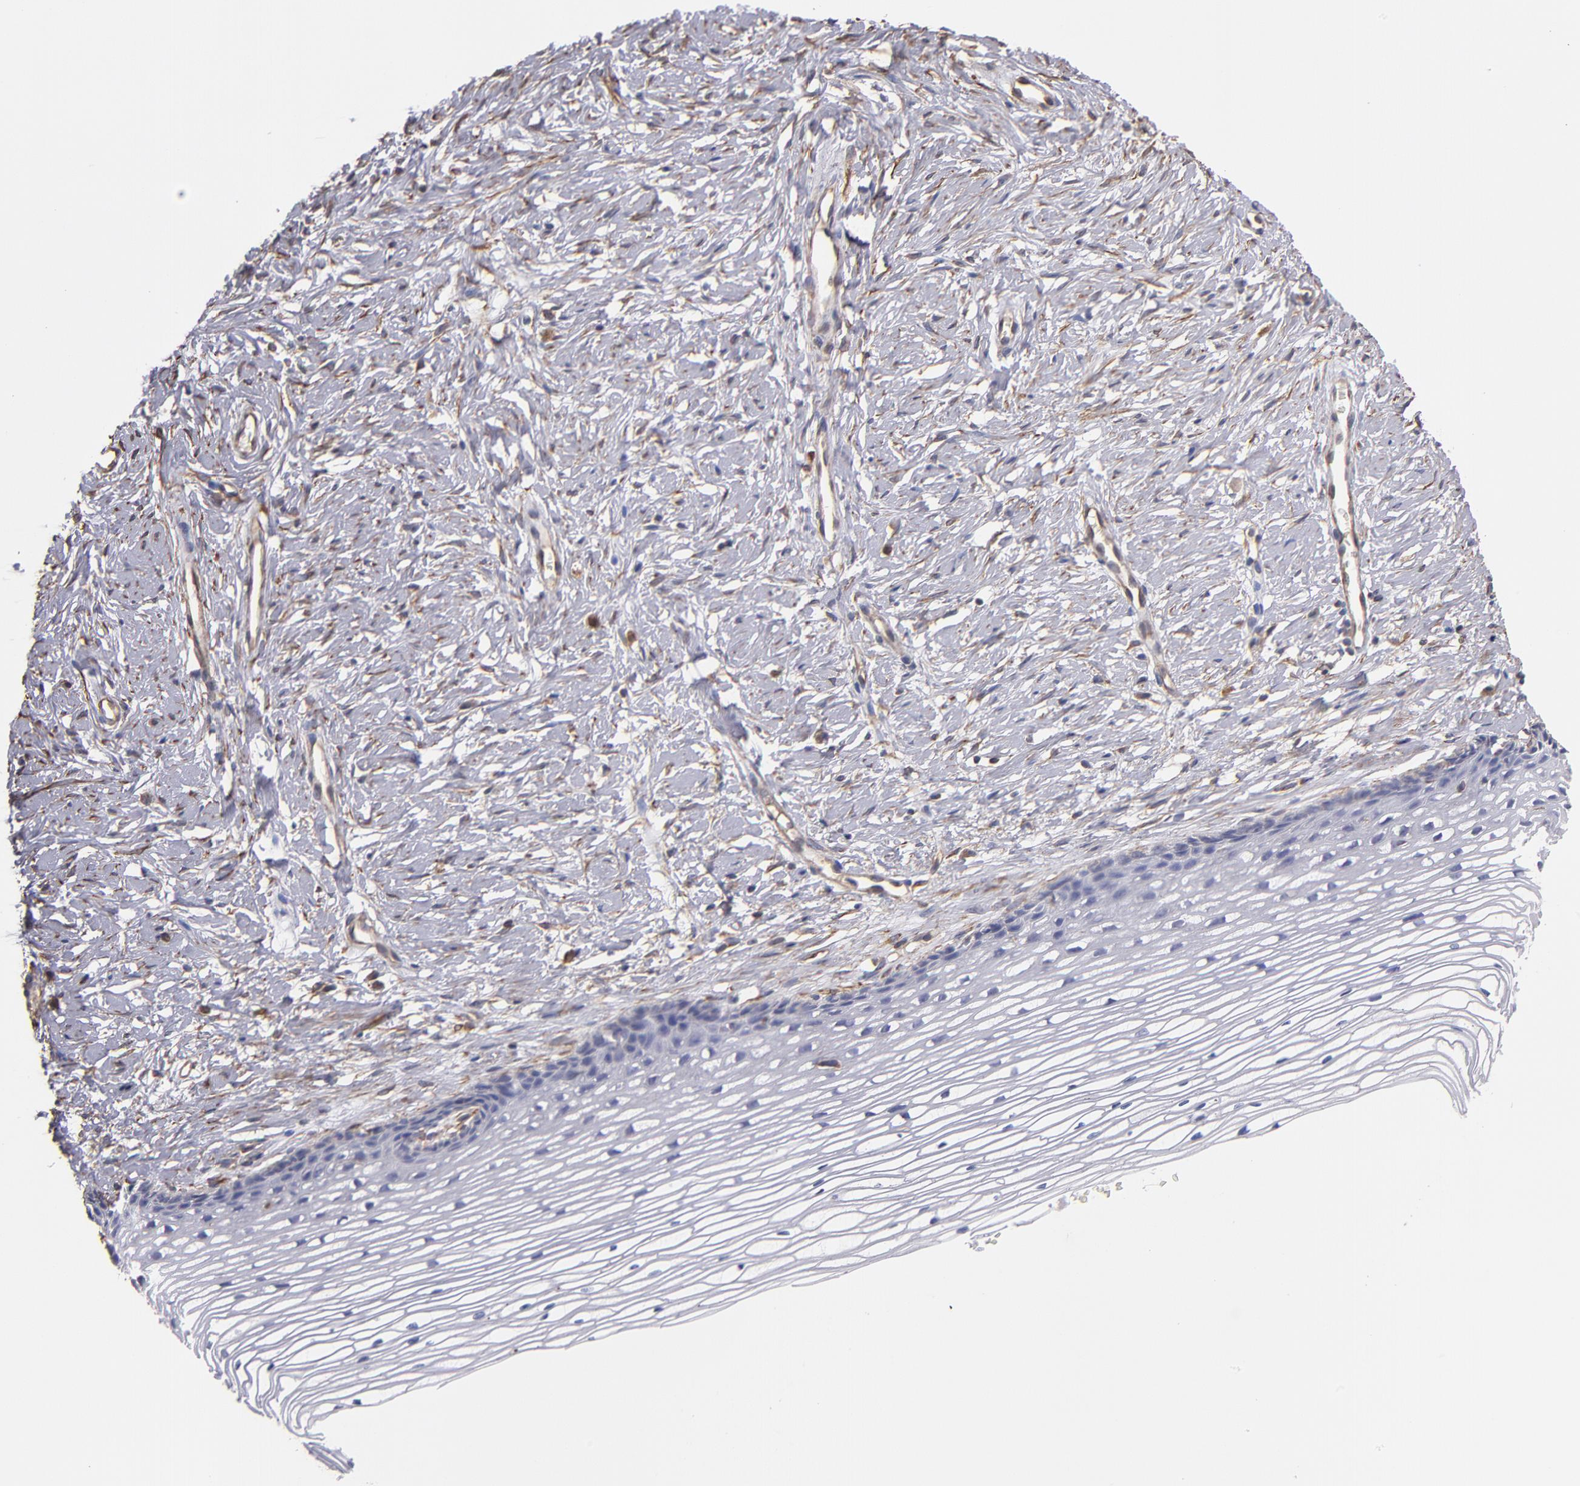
{"staining": {"intensity": "weak", "quantity": "<25%", "location": "cytoplasmic/membranous"}, "tissue": "cervix", "cell_type": "Glandular cells", "image_type": "normal", "snomed": [{"axis": "morphology", "description": "Normal tissue, NOS"}, {"axis": "topography", "description": "Cervix"}], "caption": "Immunohistochemistry image of unremarkable cervix: cervix stained with DAB shows no significant protein expression in glandular cells.", "gene": "ABCC1", "patient": {"sex": "female", "age": 77}}